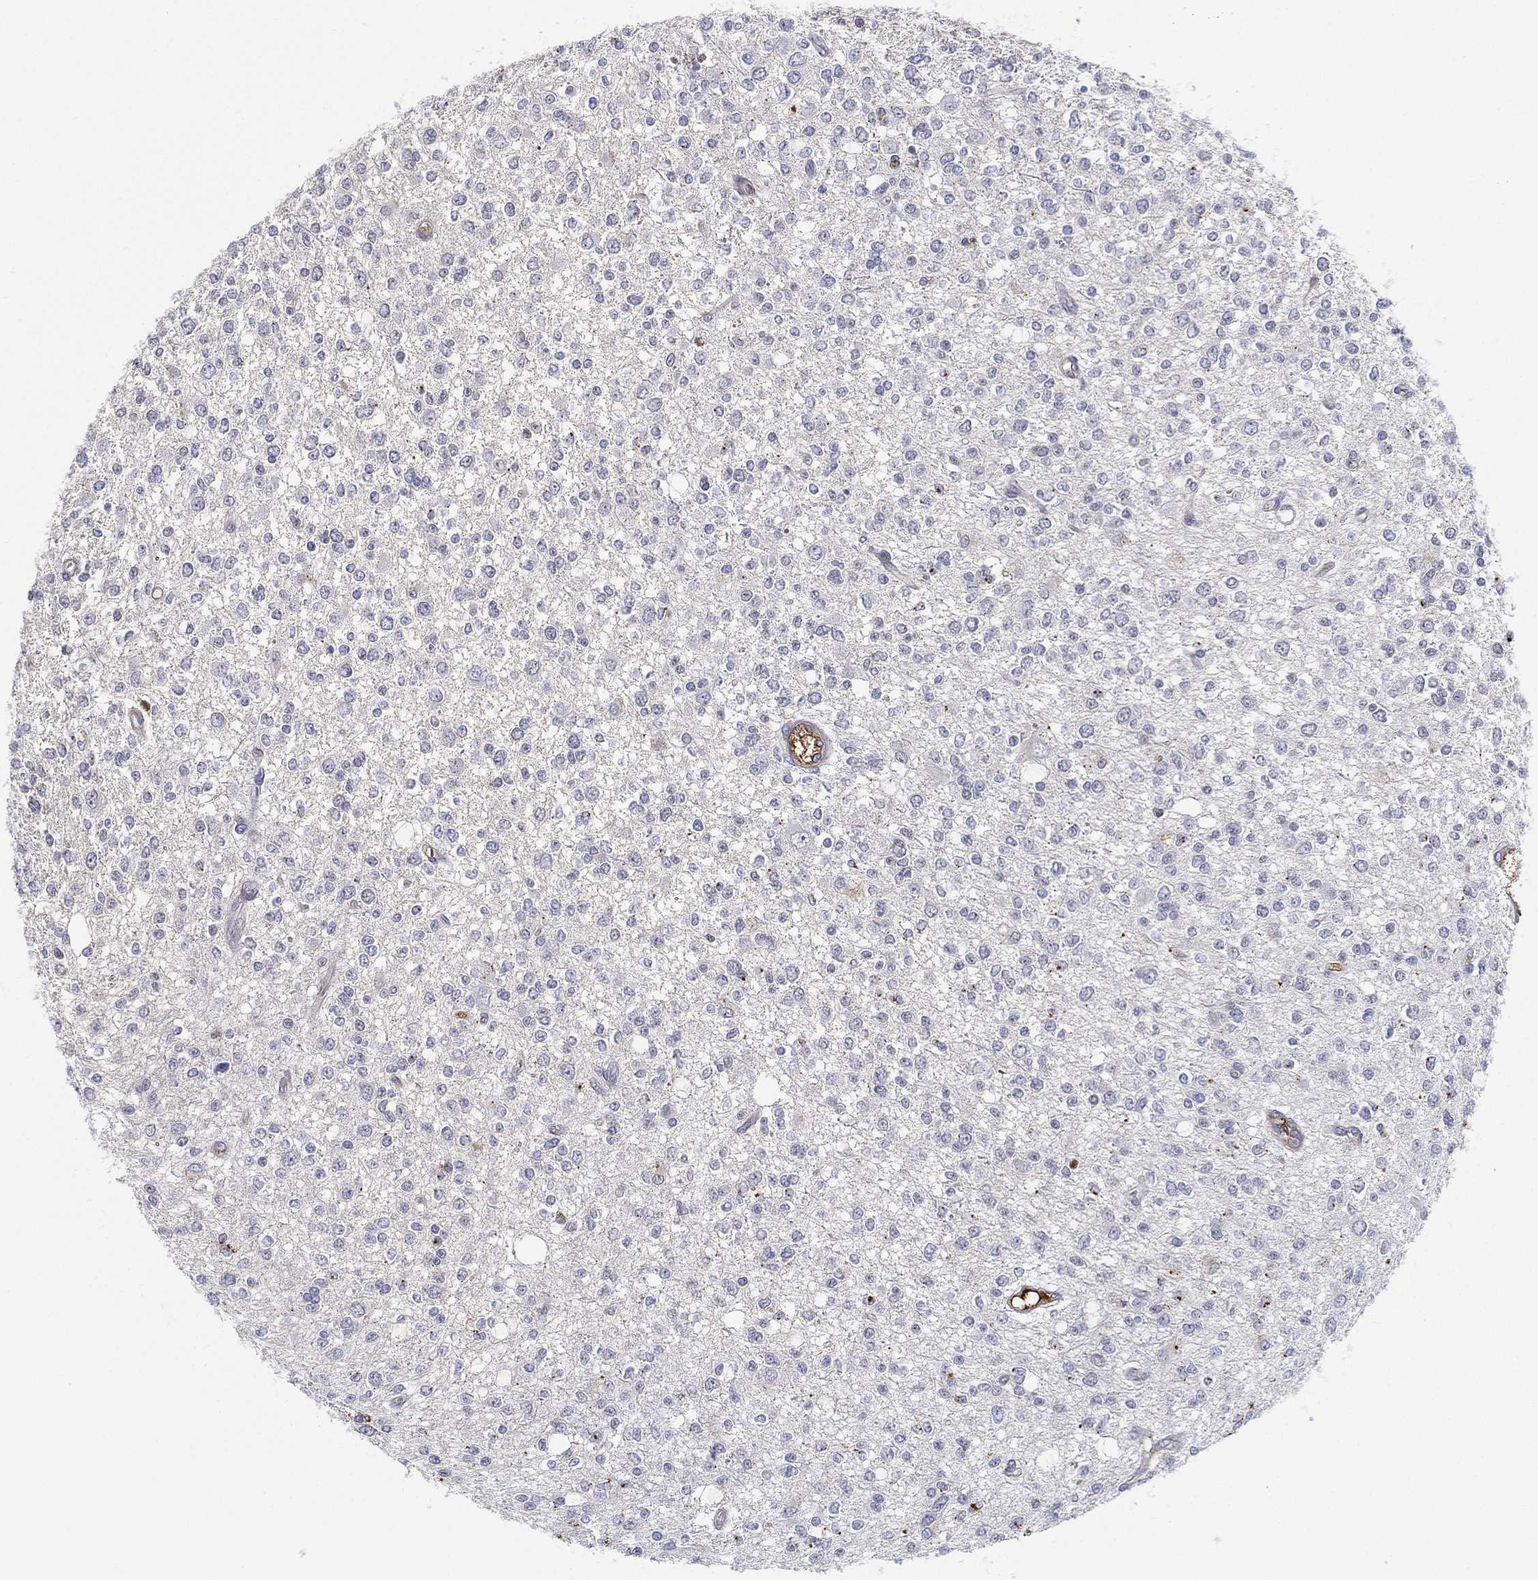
{"staining": {"intensity": "negative", "quantity": "none", "location": "none"}, "tissue": "glioma", "cell_type": "Tumor cells", "image_type": "cancer", "snomed": [{"axis": "morphology", "description": "Glioma, malignant, Low grade"}, {"axis": "topography", "description": "Brain"}], "caption": "An immunohistochemistry (IHC) image of glioma is shown. There is no staining in tumor cells of glioma.", "gene": "IFNB1", "patient": {"sex": "male", "age": 67}}